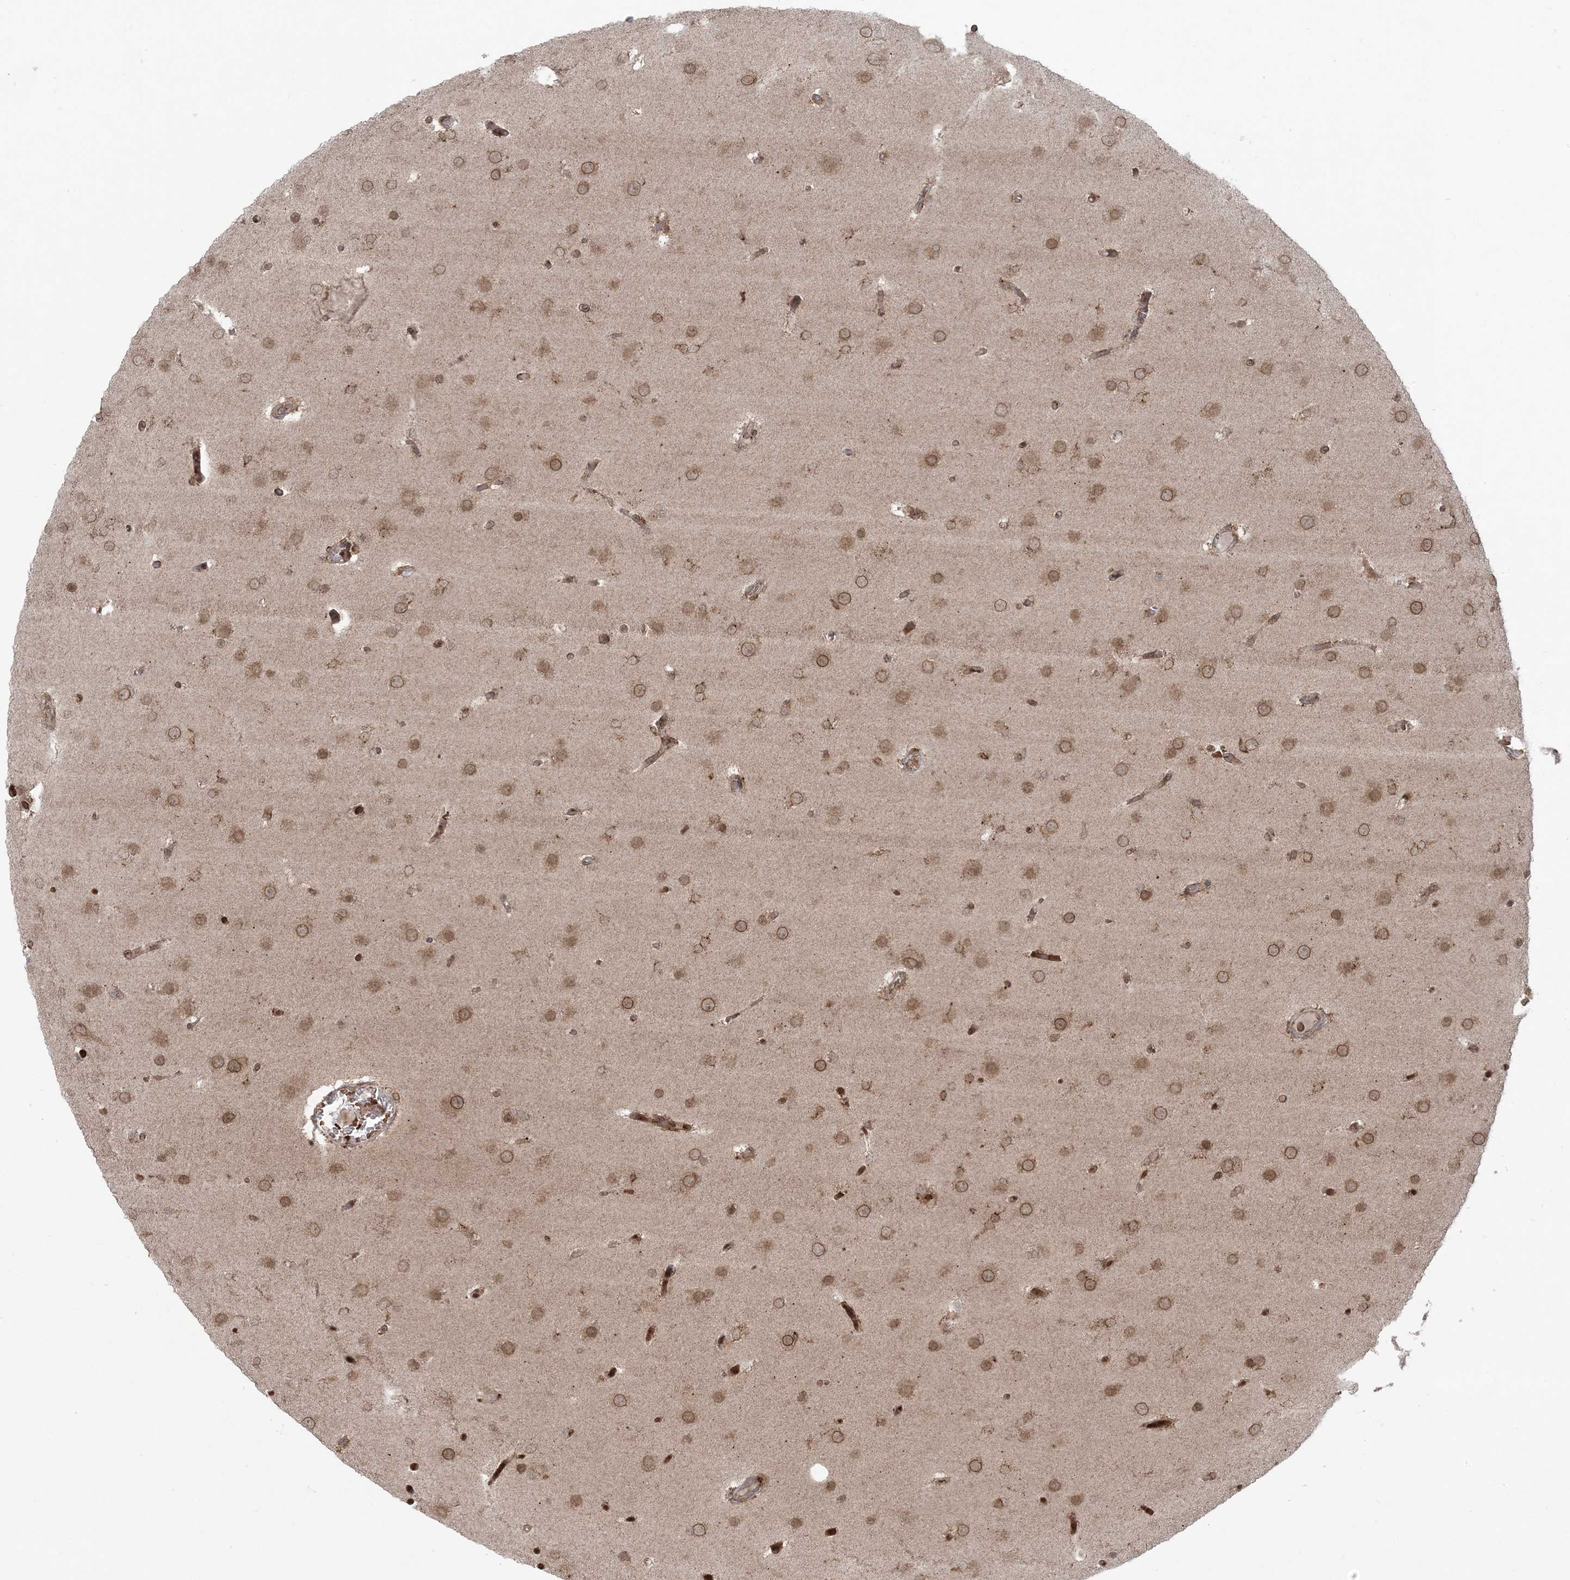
{"staining": {"intensity": "moderate", "quantity": ">75%", "location": "cytoplasmic/membranous,nuclear"}, "tissue": "glioma", "cell_type": "Tumor cells", "image_type": "cancer", "snomed": [{"axis": "morphology", "description": "Glioma, malignant, High grade"}, {"axis": "topography", "description": "Cerebral cortex"}], "caption": "A brown stain highlights moderate cytoplasmic/membranous and nuclear positivity of a protein in human glioma tumor cells.", "gene": "DDX19B", "patient": {"sex": "female", "age": 36}}